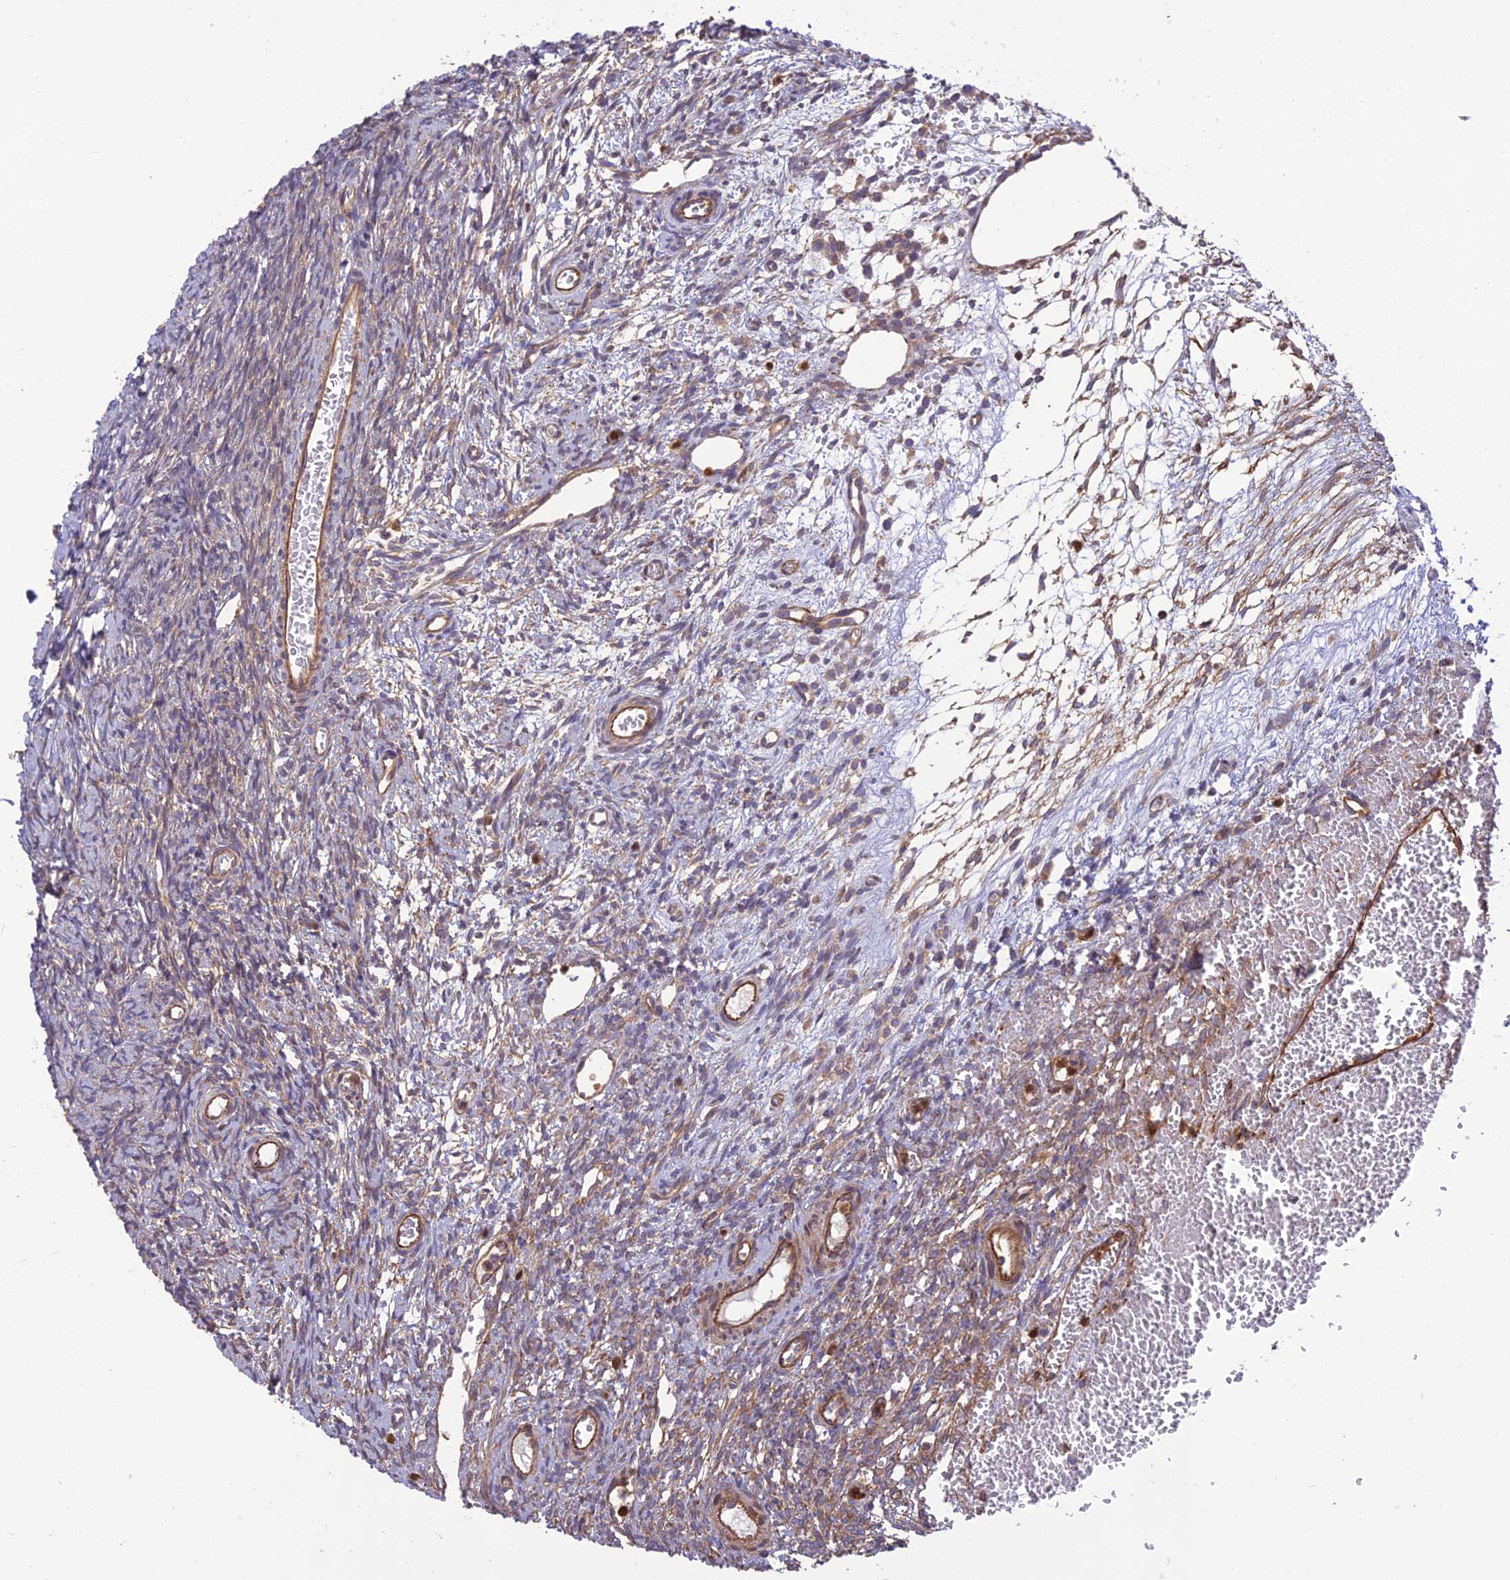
{"staining": {"intensity": "weak", "quantity": "25%-75%", "location": "cytoplasmic/membranous"}, "tissue": "ovary", "cell_type": "Ovarian stroma cells", "image_type": "normal", "snomed": [{"axis": "morphology", "description": "Normal tissue, NOS"}, {"axis": "topography", "description": "Ovary"}], "caption": "A high-resolution image shows immunohistochemistry staining of normal ovary, which shows weak cytoplasmic/membranous positivity in about 25%-75% of ovarian stroma cells. The protein of interest is shown in brown color, while the nuclei are stained blue.", "gene": "HPSE2", "patient": {"sex": "female", "age": 39}}